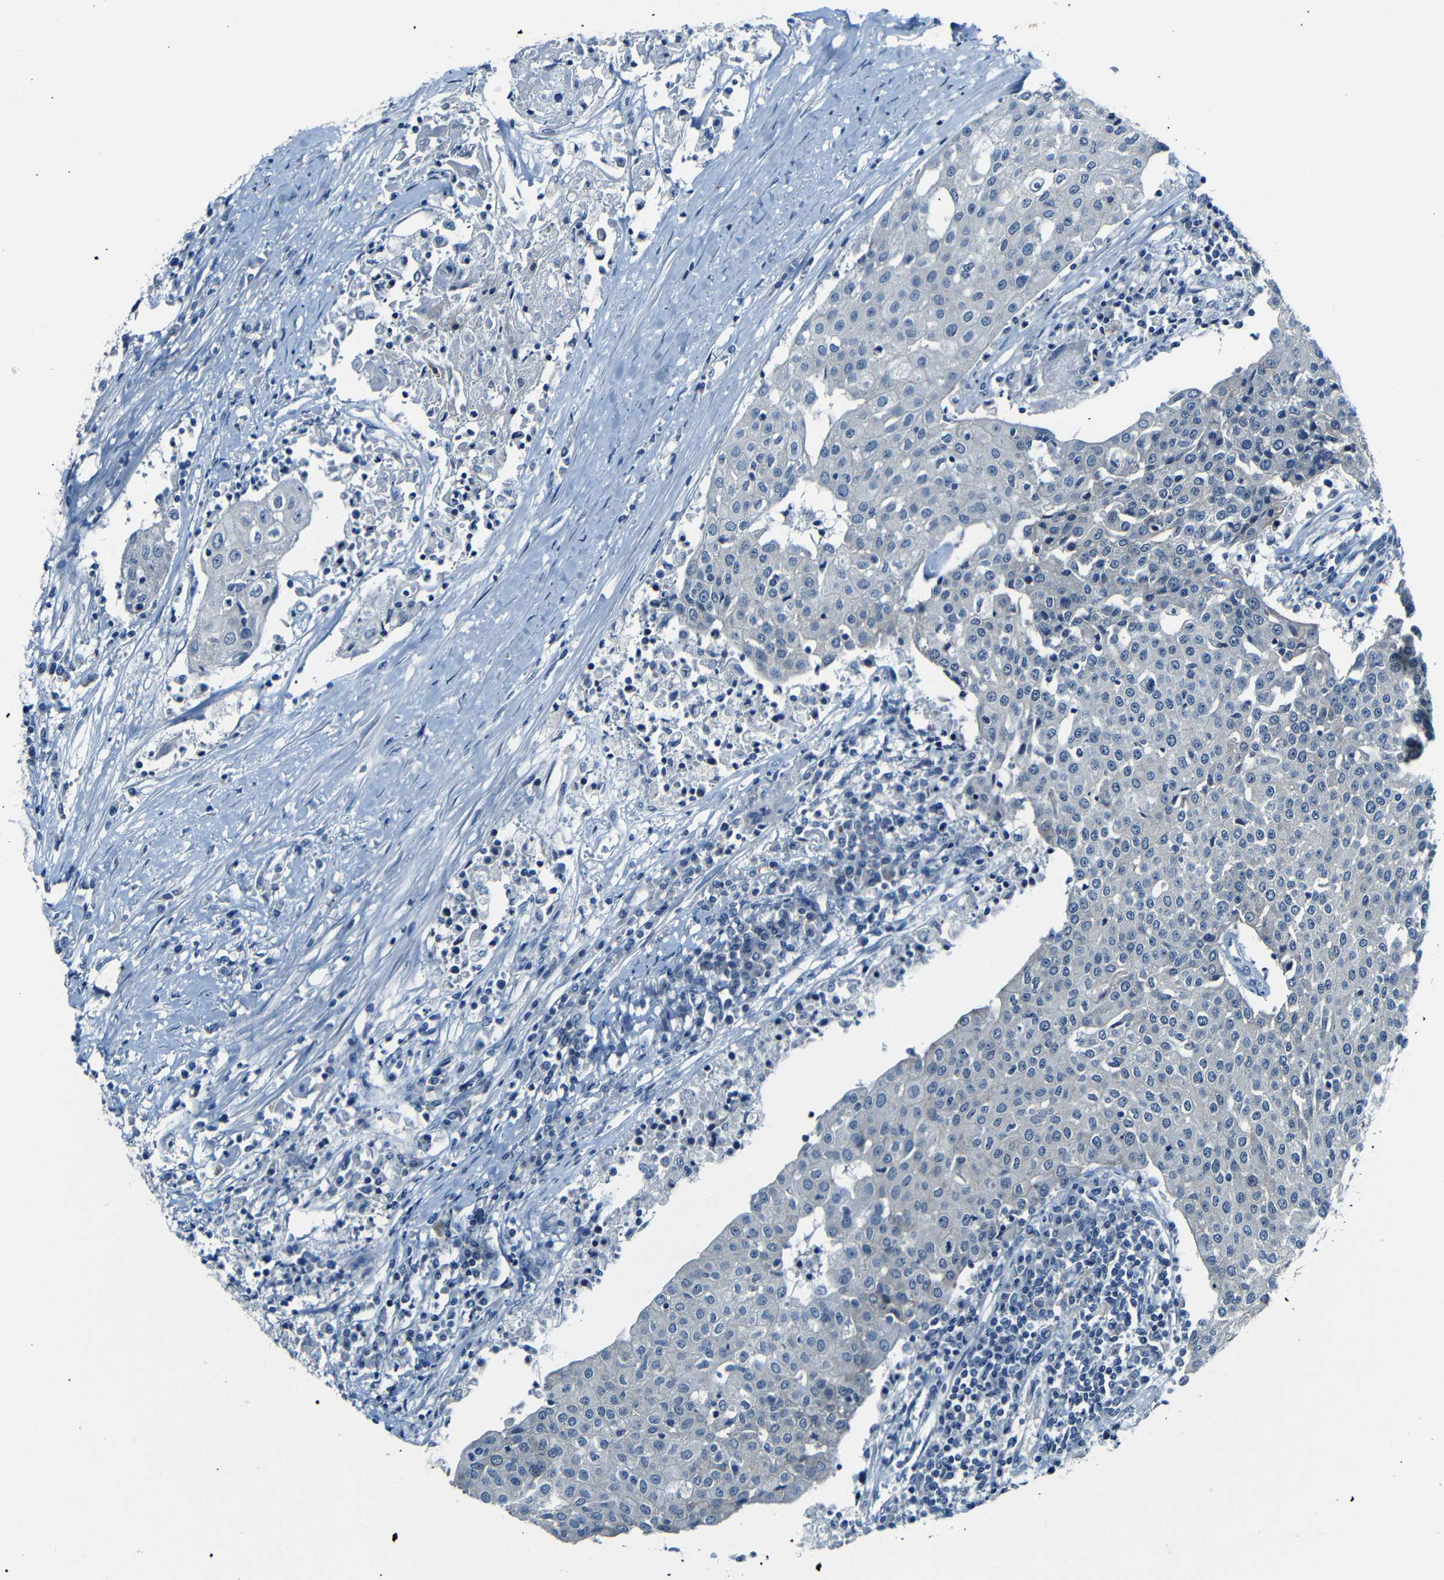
{"staining": {"intensity": "weak", "quantity": "25%-75%", "location": "cytoplasmic/membranous"}, "tissue": "urothelial cancer", "cell_type": "Tumor cells", "image_type": "cancer", "snomed": [{"axis": "morphology", "description": "Urothelial carcinoma, High grade"}, {"axis": "topography", "description": "Urinary bladder"}], "caption": "DAB immunohistochemical staining of urothelial carcinoma (high-grade) displays weak cytoplasmic/membranous protein staining in approximately 25%-75% of tumor cells.", "gene": "ANK3", "patient": {"sex": "female", "age": 85}}